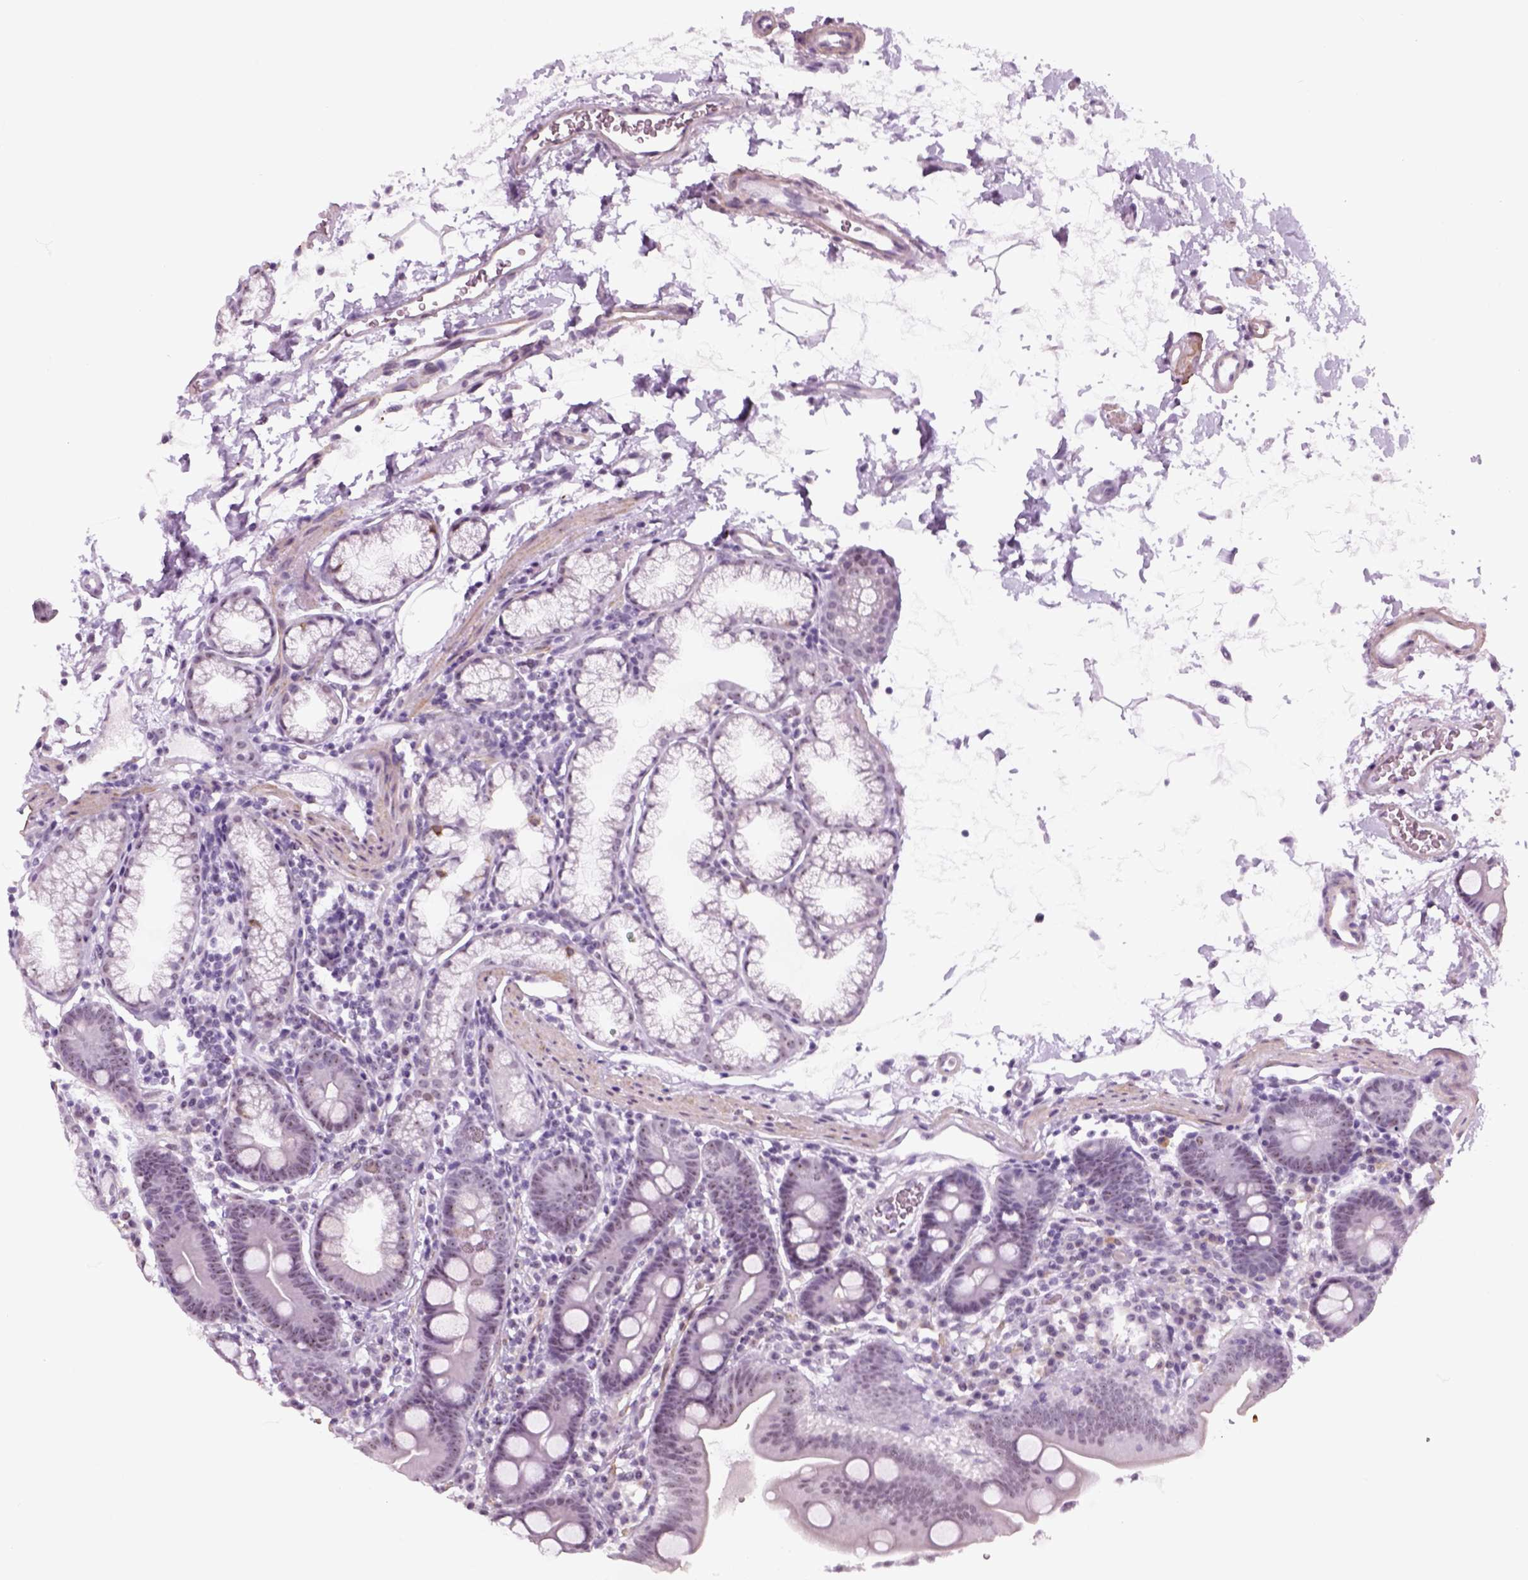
{"staining": {"intensity": "weak", "quantity": "<25%", "location": "nuclear"}, "tissue": "duodenum", "cell_type": "Glandular cells", "image_type": "normal", "snomed": [{"axis": "morphology", "description": "Normal tissue, NOS"}, {"axis": "topography", "description": "Pancreas"}, {"axis": "topography", "description": "Duodenum"}], "caption": "Glandular cells are negative for protein expression in benign human duodenum. (Stains: DAB IHC with hematoxylin counter stain, Microscopy: brightfield microscopy at high magnification).", "gene": "ZNF865", "patient": {"sex": "male", "age": 59}}